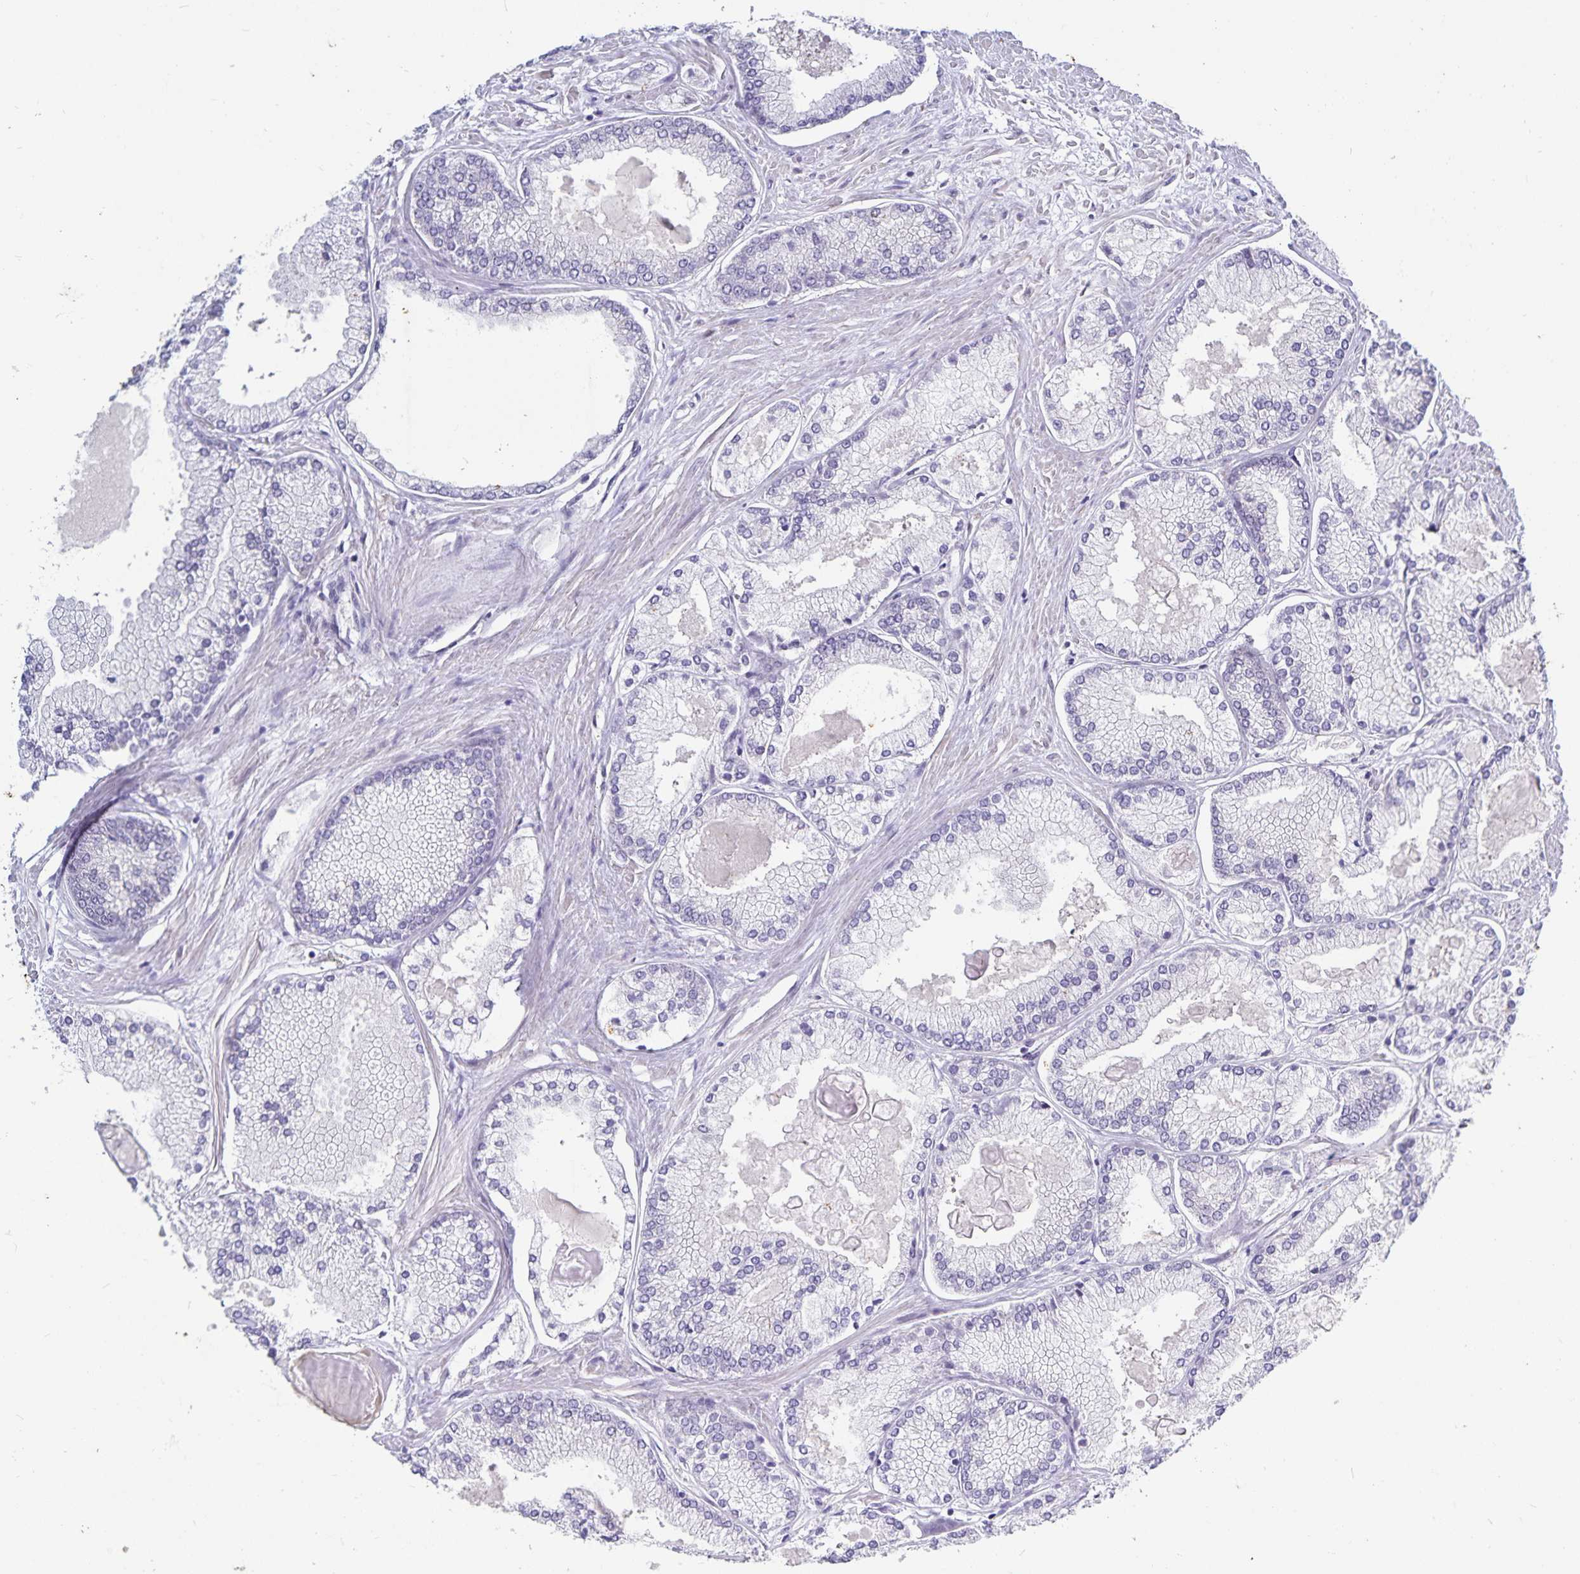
{"staining": {"intensity": "negative", "quantity": "none", "location": "none"}, "tissue": "prostate cancer", "cell_type": "Tumor cells", "image_type": "cancer", "snomed": [{"axis": "morphology", "description": "Adenocarcinoma, High grade"}, {"axis": "topography", "description": "Prostate"}], "caption": "DAB immunohistochemical staining of high-grade adenocarcinoma (prostate) demonstrates no significant staining in tumor cells.", "gene": "CDKN2B", "patient": {"sex": "male", "age": 68}}